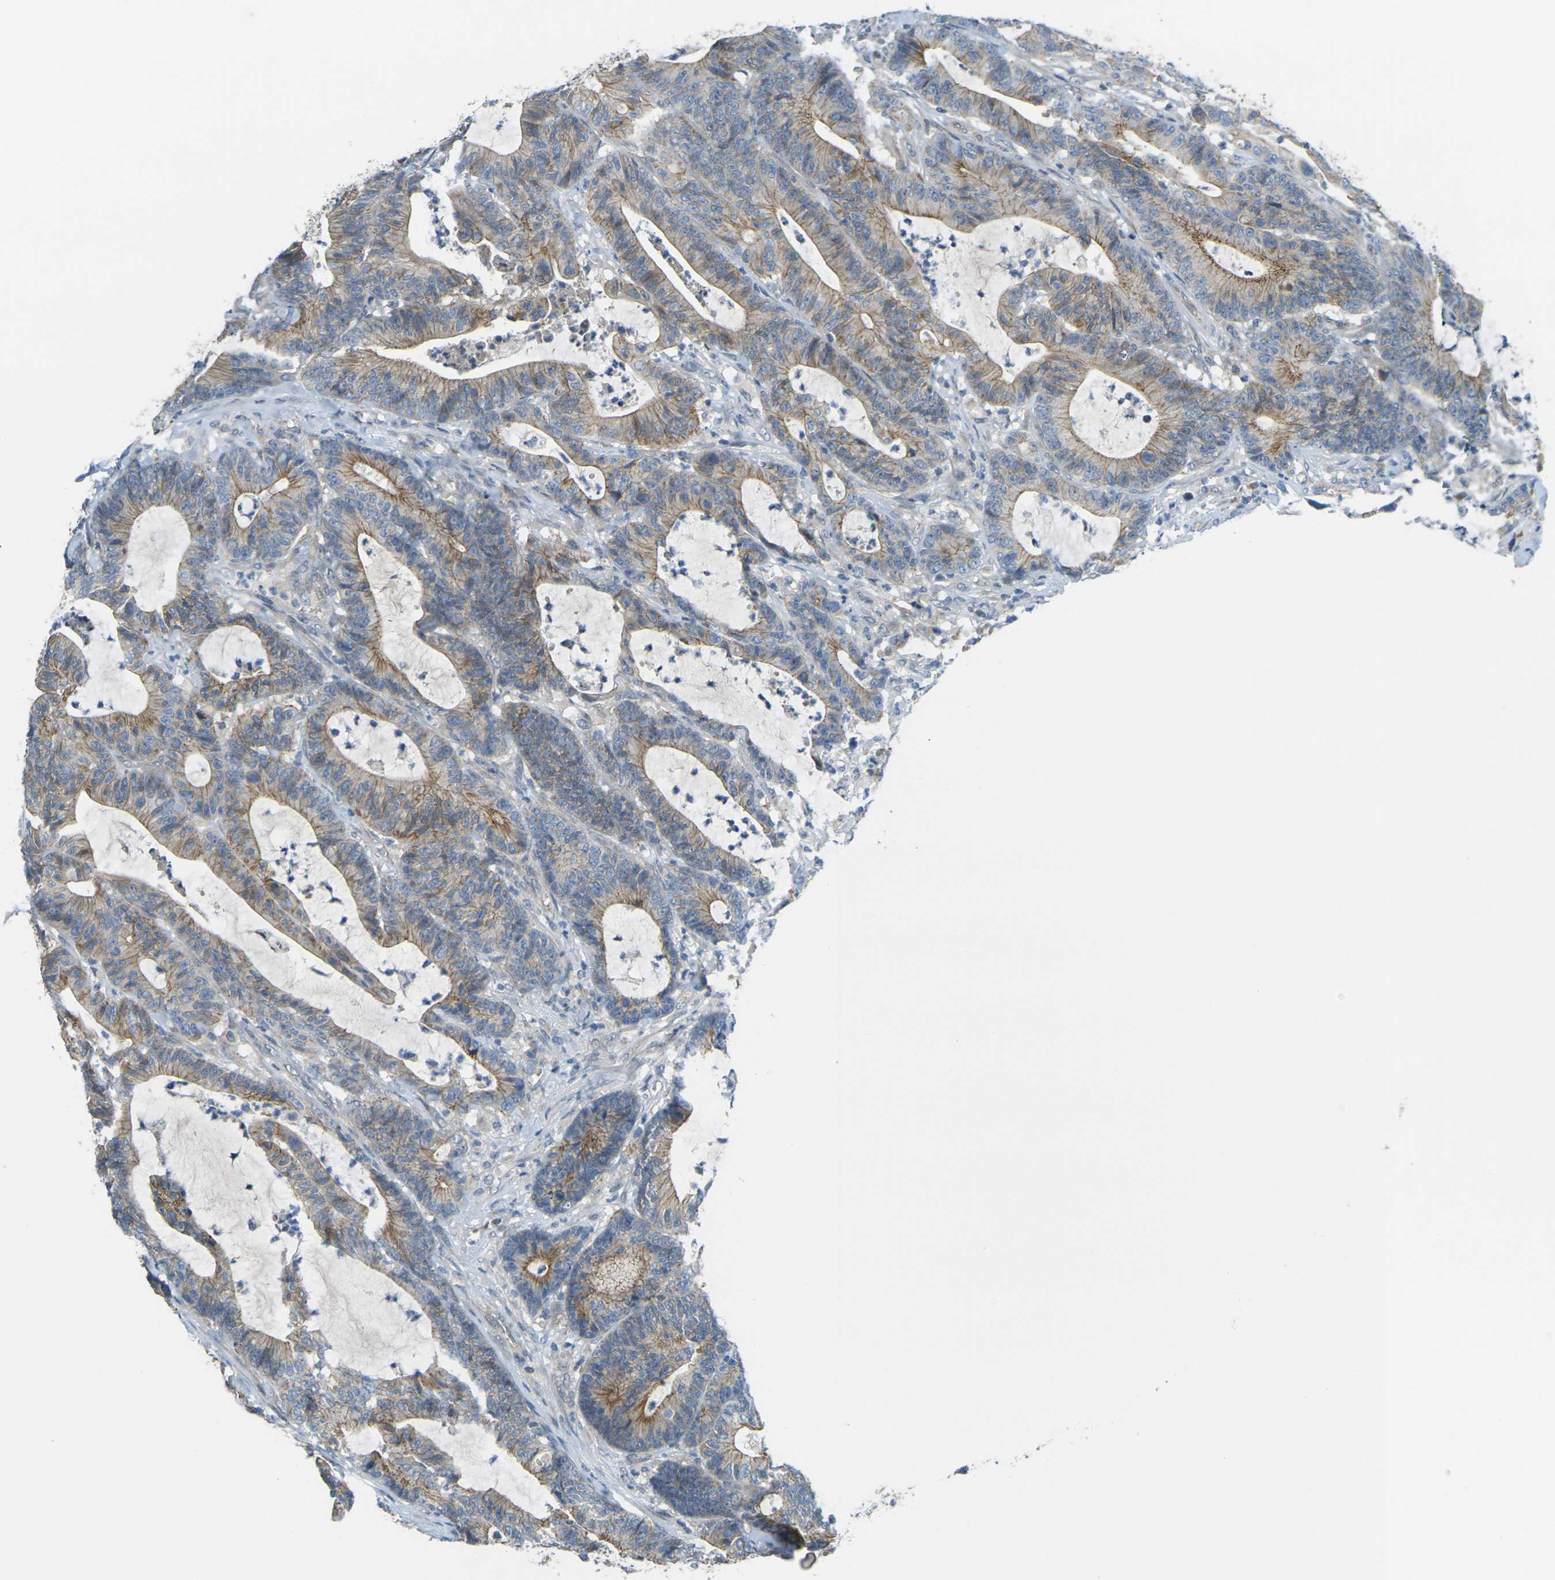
{"staining": {"intensity": "weak", "quantity": ">75%", "location": "cytoplasmic/membranous"}, "tissue": "colorectal cancer", "cell_type": "Tumor cells", "image_type": "cancer", "snomed": [{"axis": "morphology", "description": "Adenocarcinoma, NOS"}, {"axis": "topography", "description": "Colon"}], "caption": "Human colorectal cancer (adenocarcinoma) stained with a protein marker exhibits weak staining in tumor cells.", "gene": "RHBDD1", "patient": {"sex": "female", "age": 84}}